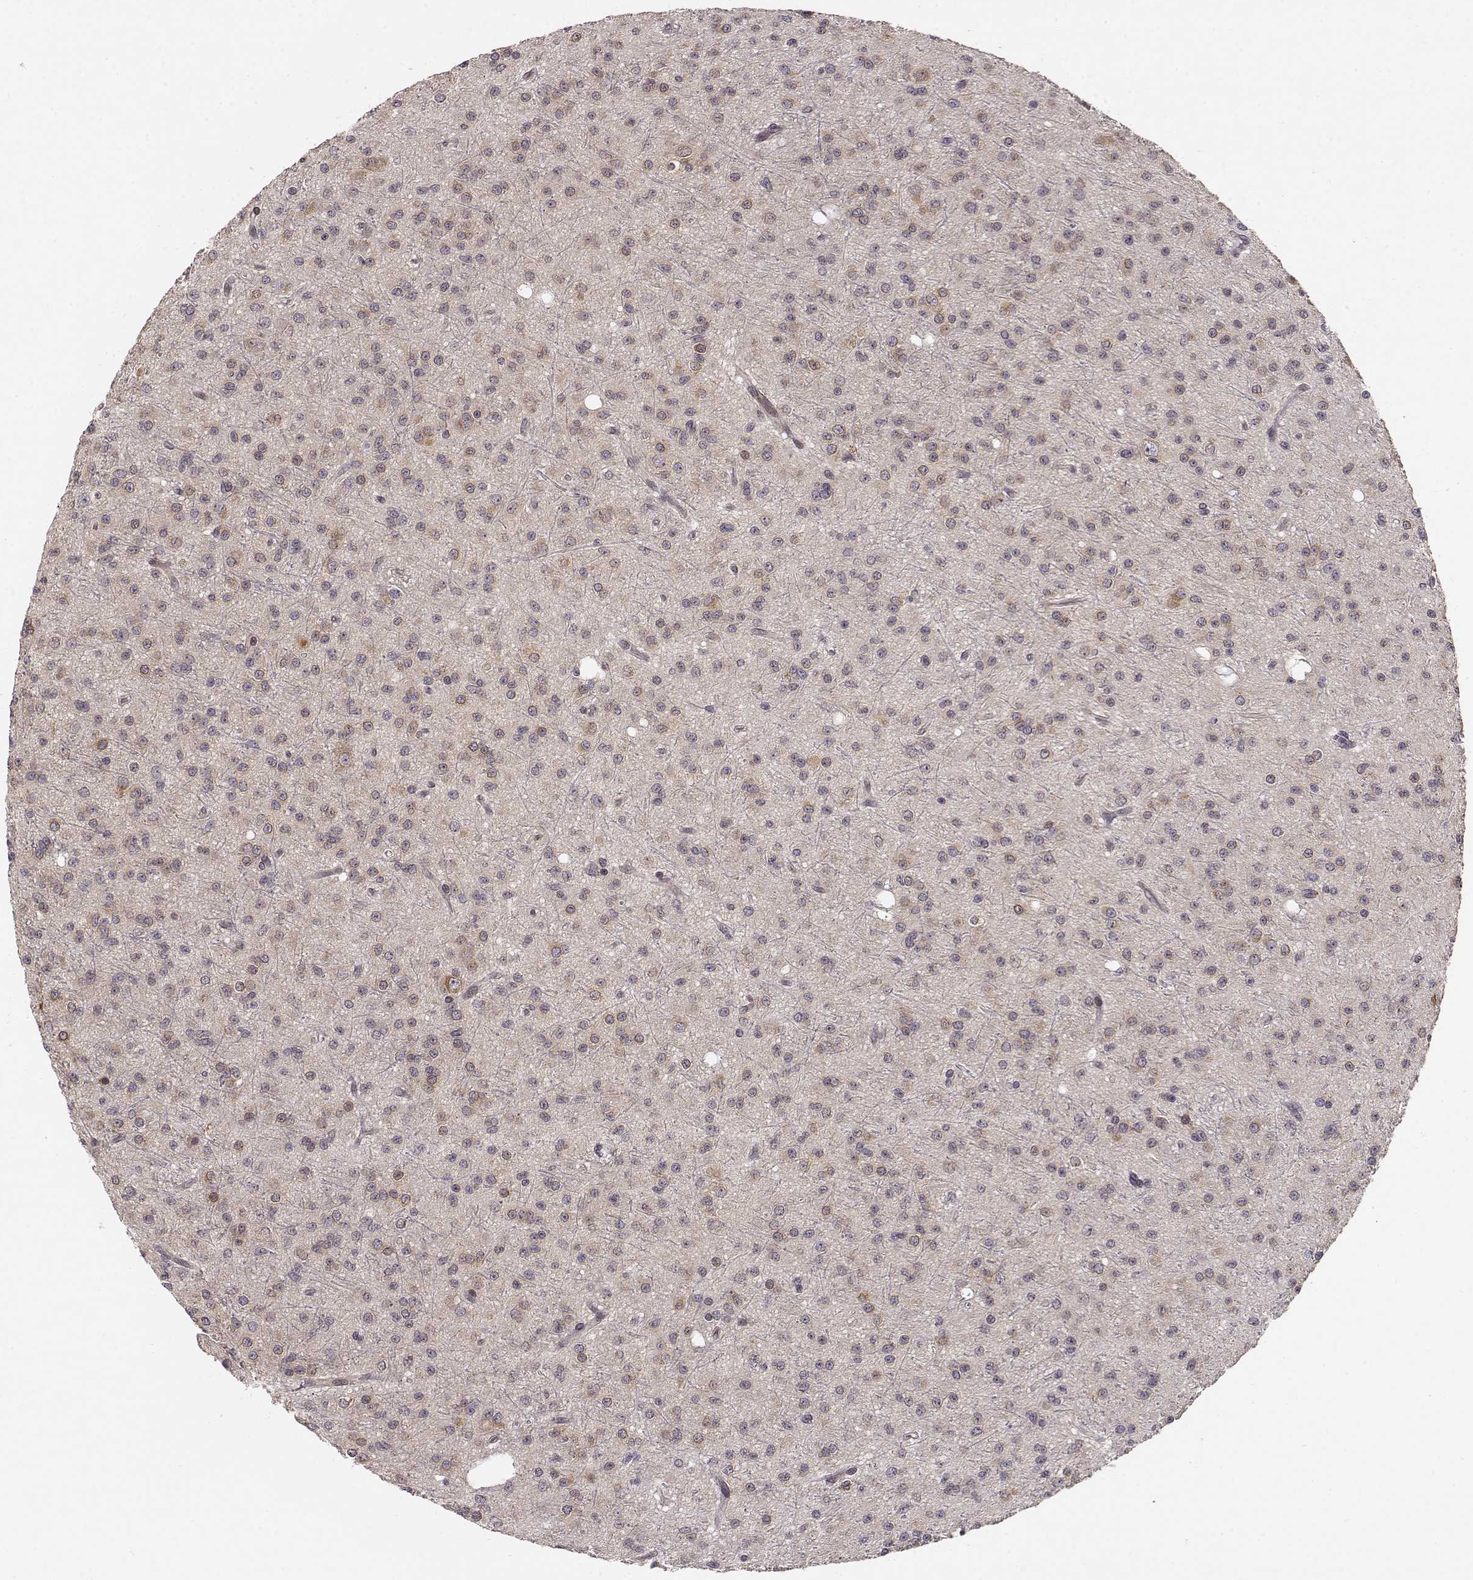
{"staining": {"intensity": "weak", "quantity": "<25%", "location": "cytoplasmic/membranous"}, "tissue": "glioma", "cell_type": "Tumor cells", "image_type": "cancer", "snomed": [{"axis": "morphology", "description": "Glioma, malignant, Low grade"}, {"axis": "topography", "description": "Brain"}], "caption": "IHC photomicrograph of glioma stained for a protein (brown), which exhibits no positivity in tumor cells.", "gene": "ERGIC2", "patient": {"sex": "male", "age": 27}}